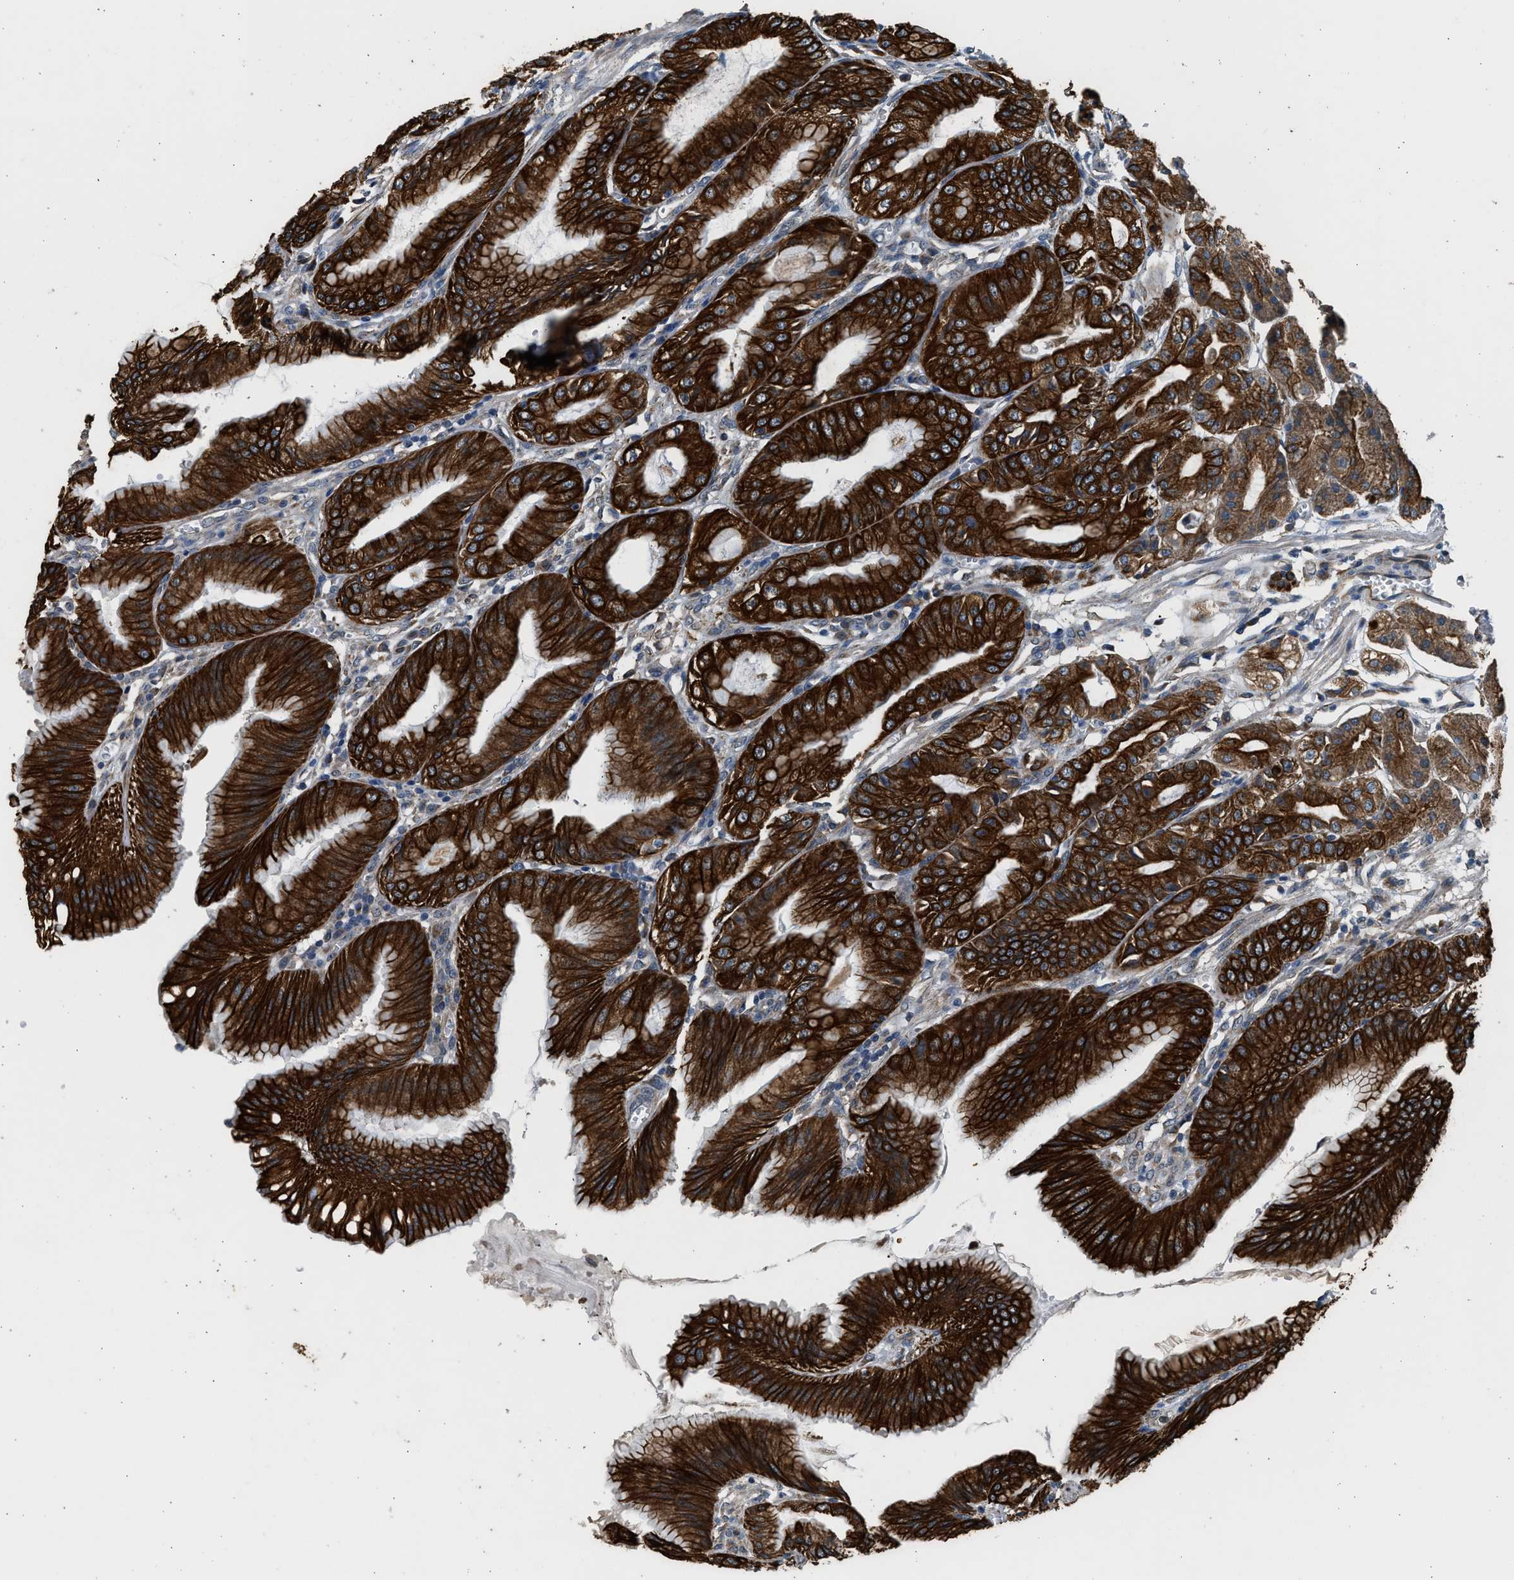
{"staining": {"intensity": "strong", "quantity": ">75%", "location": "cytoplasmic/membranous"}, "tissue": "stomach", "cell_type": "Glandular cells", "image_type": "normal", "snomed": [{"axis": "morphology", "description": "Normal tissue, NOS"}, {"axis": "topography", "description": "Stomach, lower"}], "caption": "The photomicrograph demonstrates a brown stain indicating the presence of a protein in the cytoplasmic/membranous of glandular cells in stomach.", "gene": "PCLO", "patient": {"sex": "male", "age": 71}}